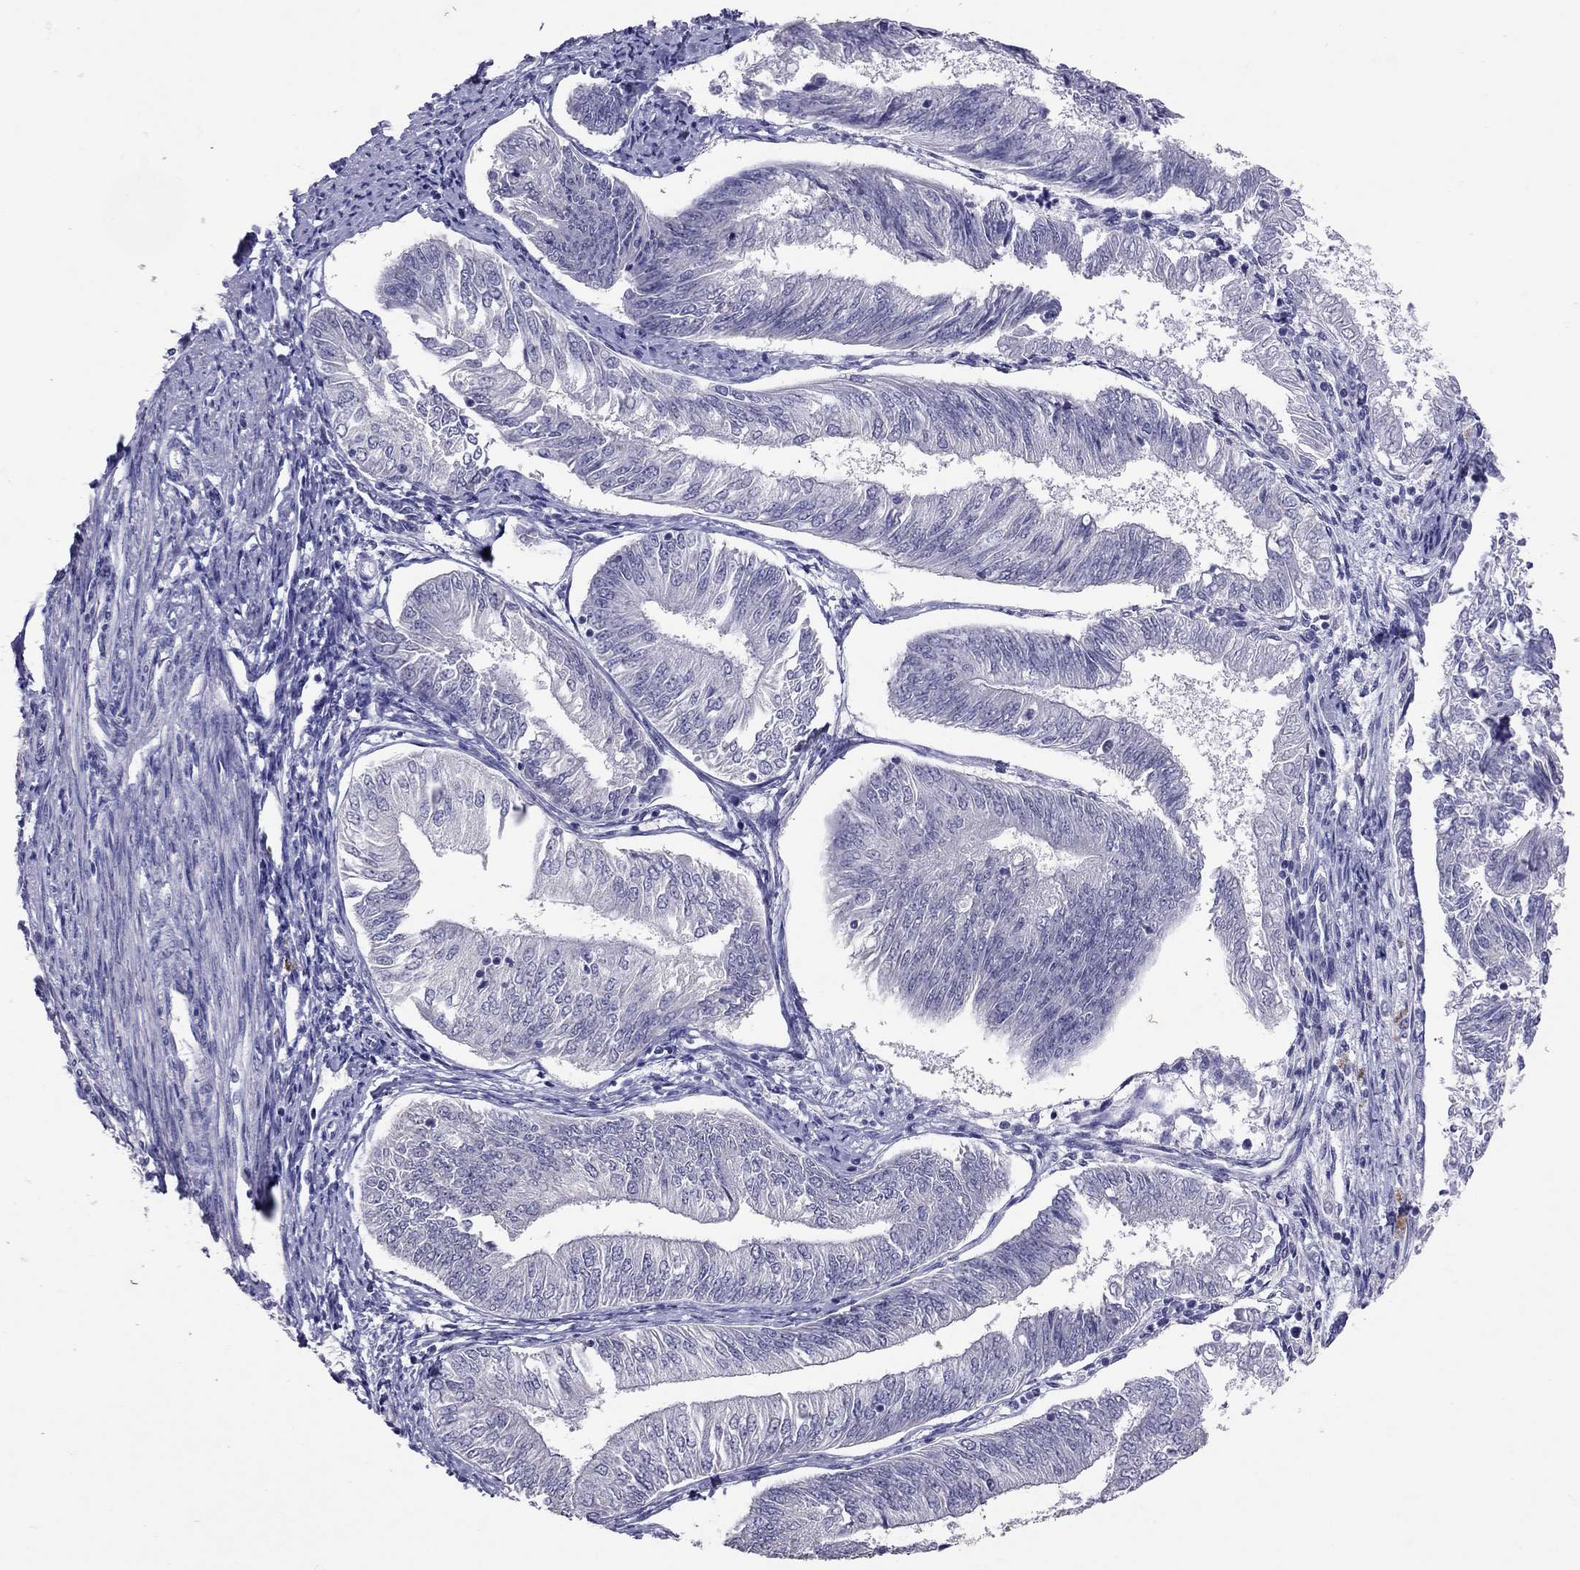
{"staining": {"intensity": "negative", "quantity": "none", "location": "none"}, "tissue": "endometrial cancer", "cell_type": "Tumor cells", "image_type": "cancer", "snomed": [{"axis": "morphology", "description": "Adenocarcinoma, NOS"}, {"axis": "topography", "description": "Endometrium"}], "caption": "Immunohistochemistry histopathology image of neoplastic tissue: endometrial adenocarcinoma stained with DAB (3,3'-diaminobenzidine) demonstrates no significant protein positivity in tumor cells.", "gene": "PSMB11", "patient": {"sex": "female", "age": 58}}